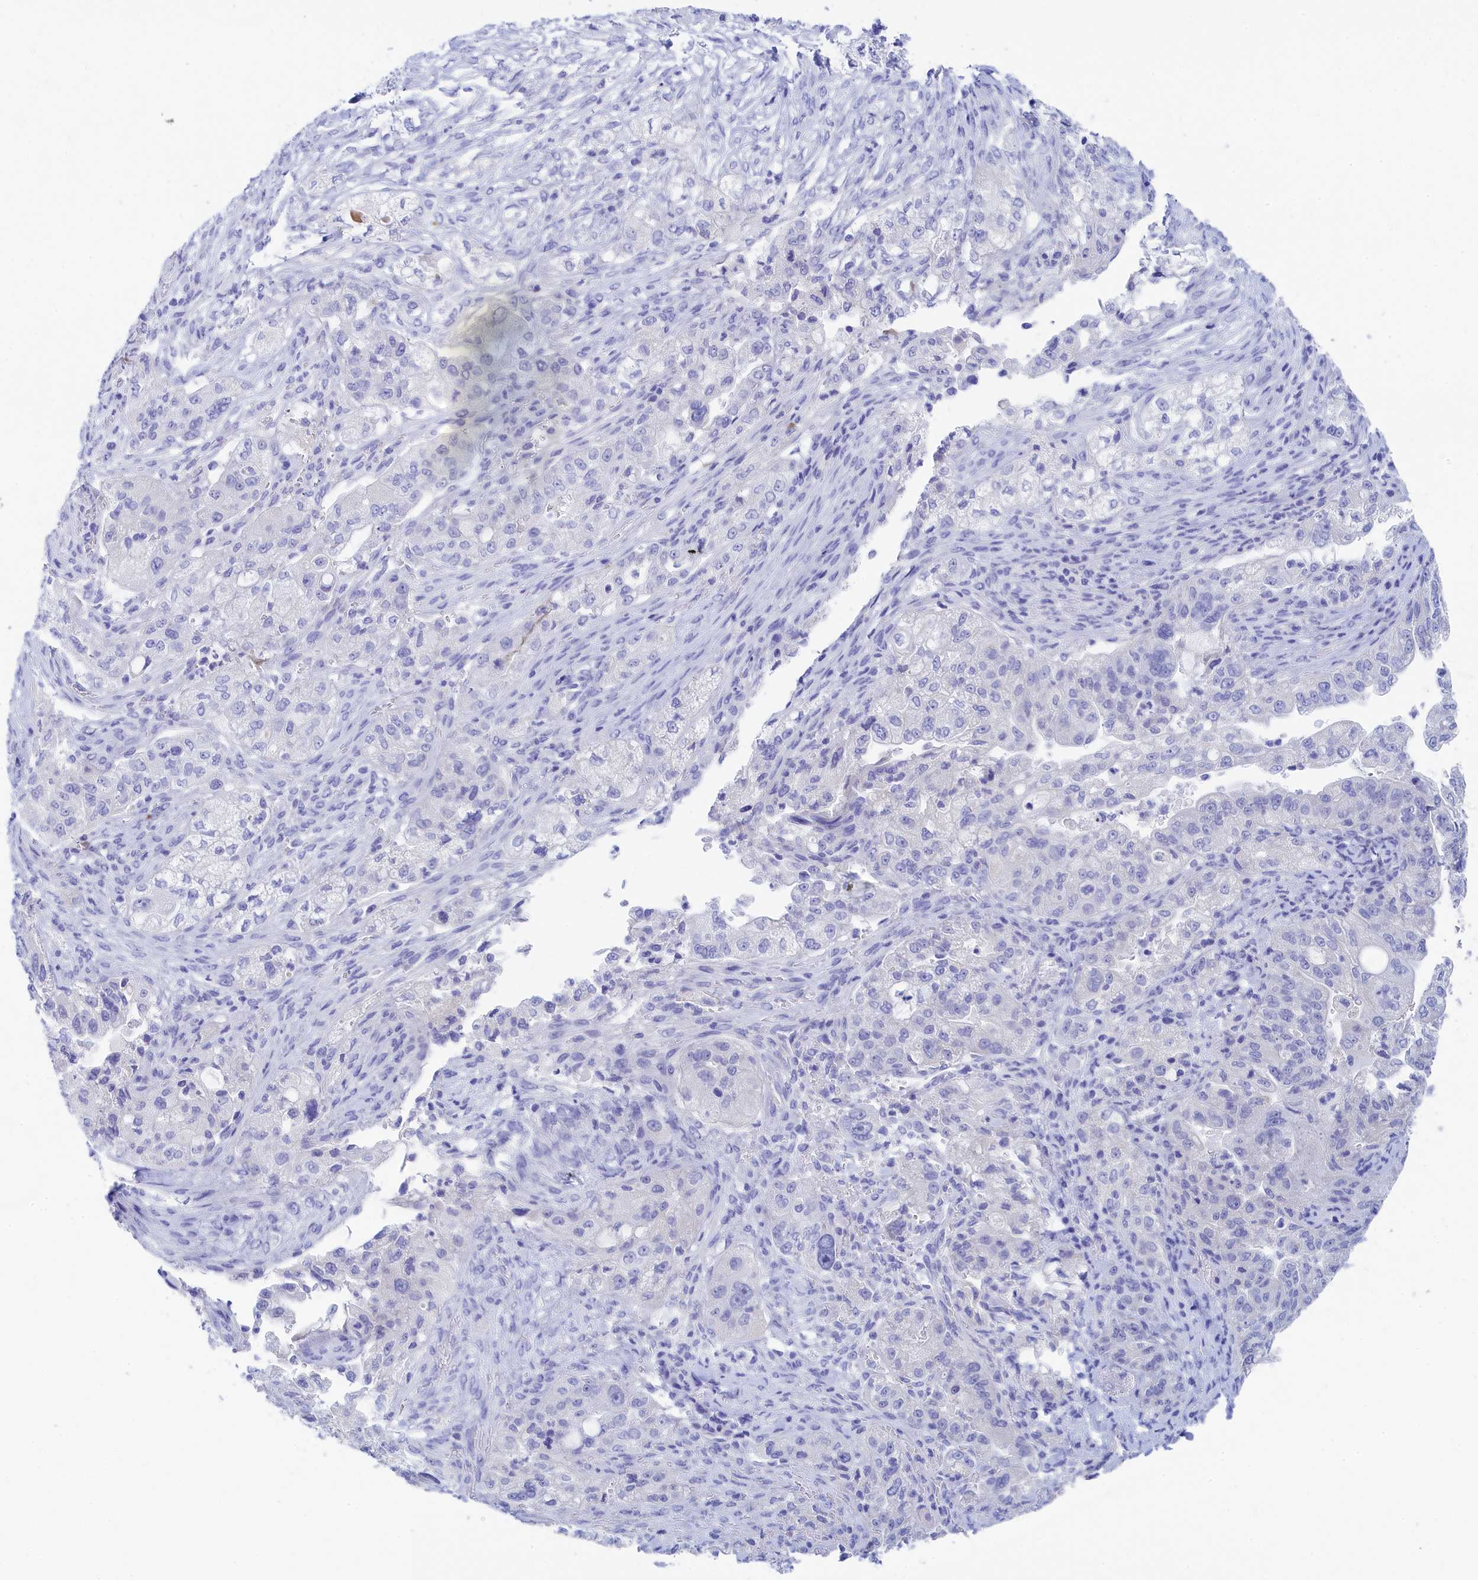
{"staining": {"intensity": "negative", "quantity": "none", "location": "none"}, "tissue": "pancreatic cancer", "cell_type": "Tumor cells", "image_type": "cancer", "snomed": [{"axis": "morphology", "description": "Adenocarcinoma, NOS"}, {"axis": "topography", "description": "Pancreas"}], "caption": "DAB (3,3'-diaminobenzidine) immunohistochemical staining of pancreatic cancer (adenocarcinoma) shows no significant expression in tumor cells.", "gene": "TRIM10", "patient": {"sex": "female", "age": 78}}